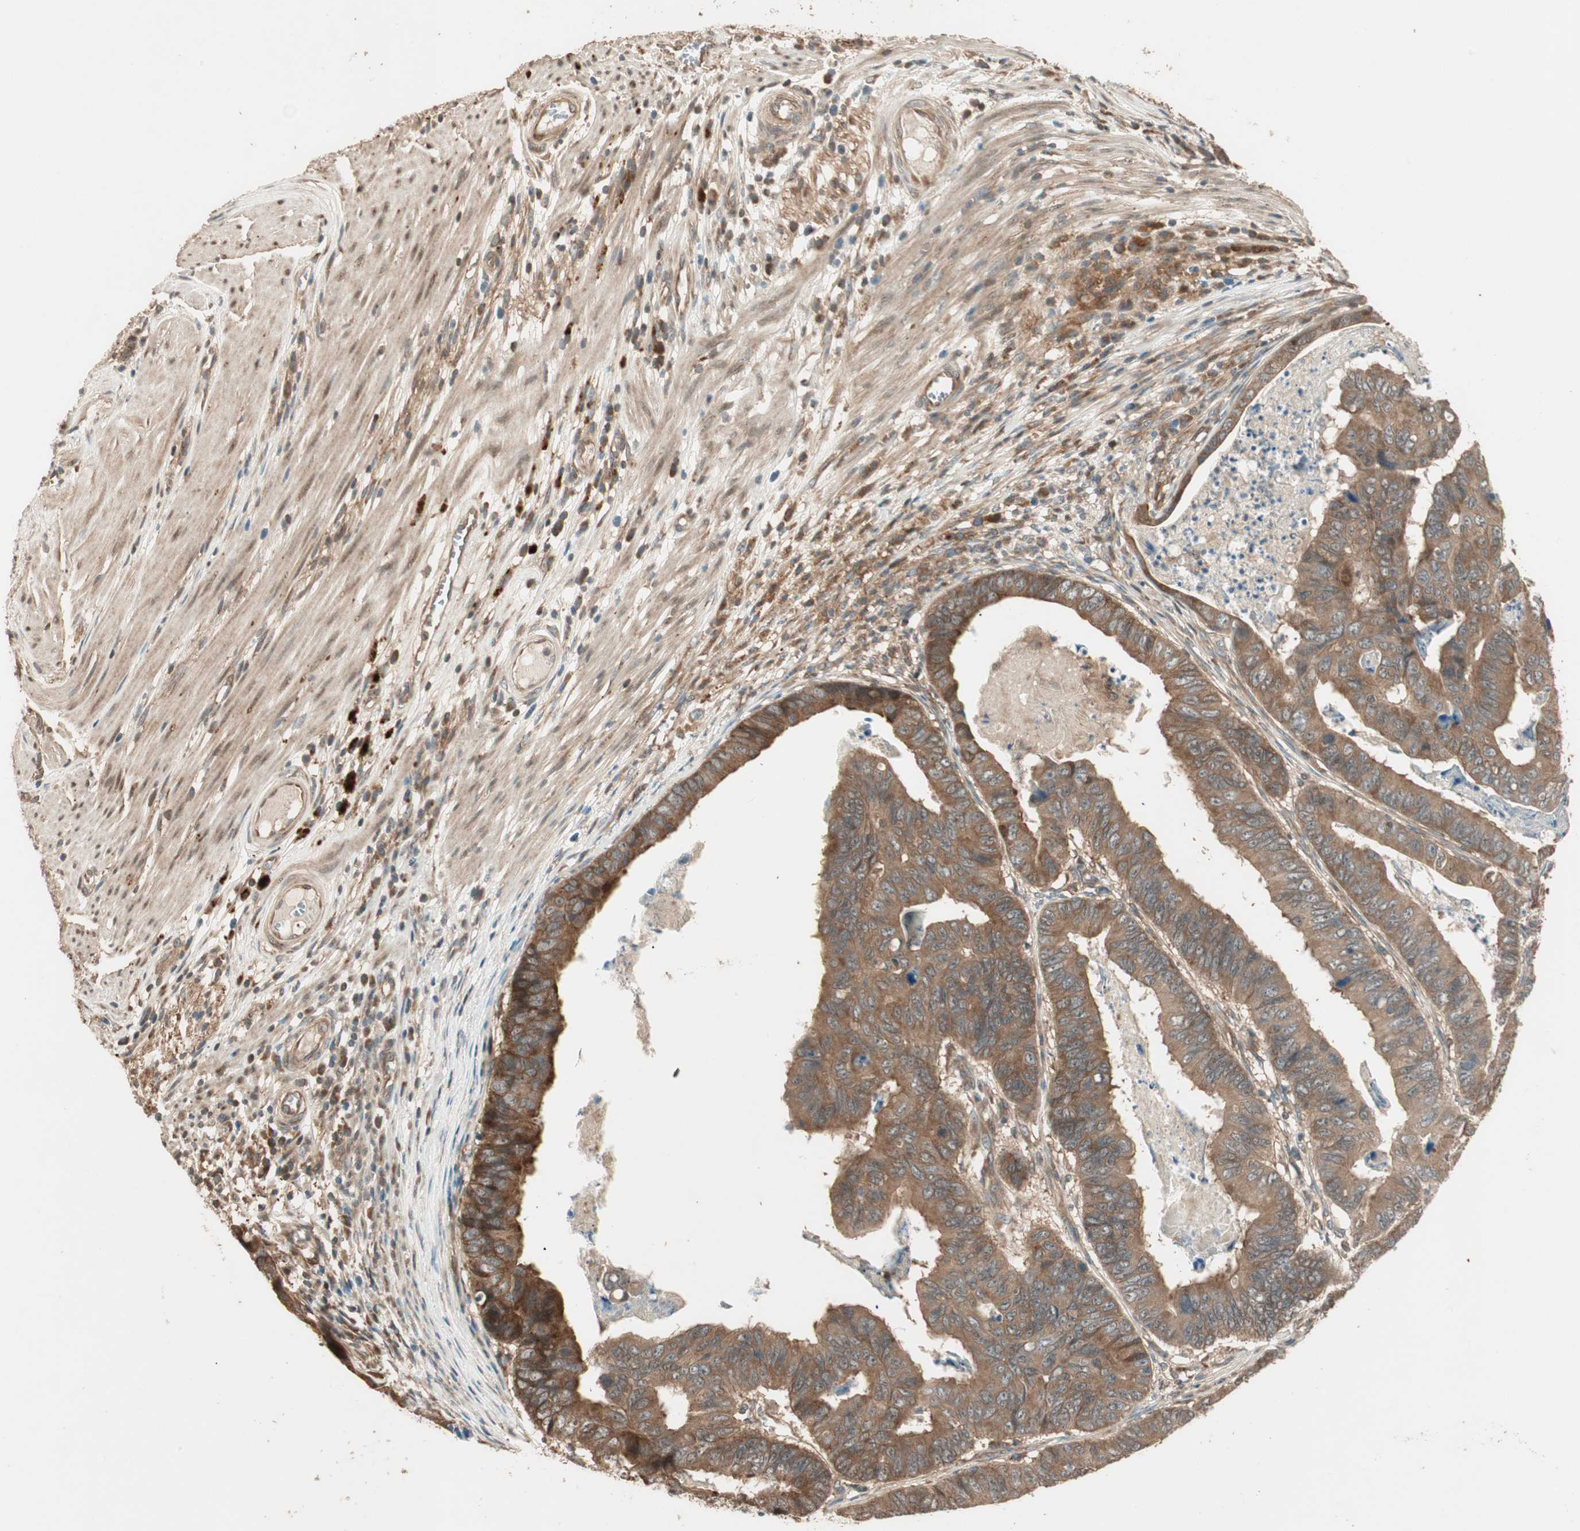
{"staining": {"intensity": "strong", "quantity": ">75%", "location": "cytoplasmic/membranous"}, "tissue": "stomach cancer", "cell_type": "Tumor cells", "image_type": "cancer", "snomed": [{"axis": "morphology", "description": "Adenocarcinoma, NOS"}, {"axis": "topography", "description": "Stomach, lower"}], "caption": "Protein staining of stomach cancer tissue shows strong cytoplasmic/membranous staining in approximately >75% of tumor cells.", "gene": "CNOT4", "patient": {"sex": "male", "age": 77}}